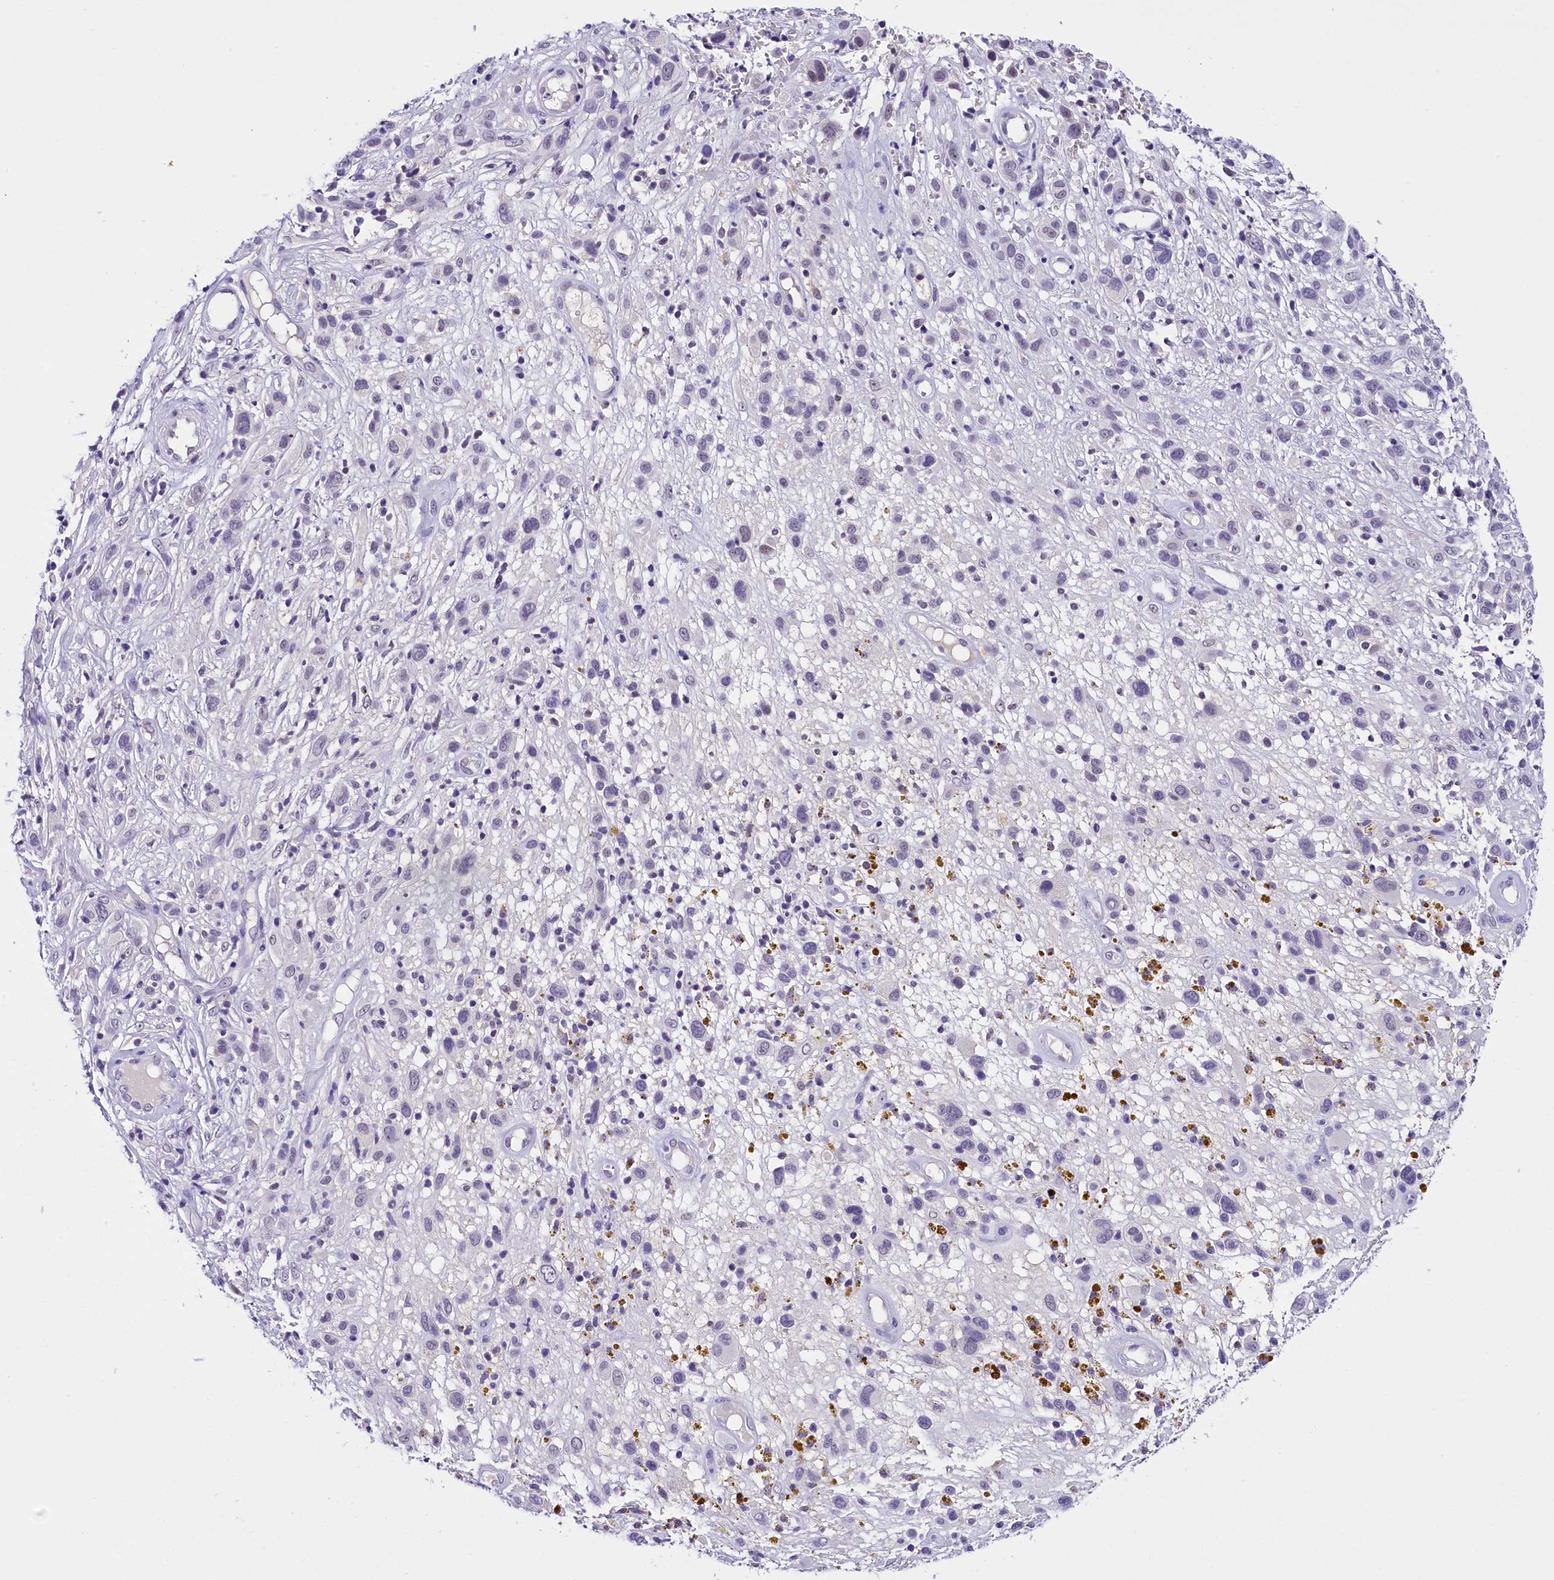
{"staining": {"intensity": "negative", "quantity": "none", "location": "none"}, "tissue": "melanoma", "cell_type": "Tumor cells", "image_type": "cancer", "snomed": [{"axis": "morphology", "description": "Malignant melanoma, NOS"}, {"axis": "topography", "description": "Skin of trunk"}], "caption": "Tumor cells are negative for protein expression in human malignant melanoma.", "gene": "IQCN", "patient": {"sex": "male", "age": 71}}